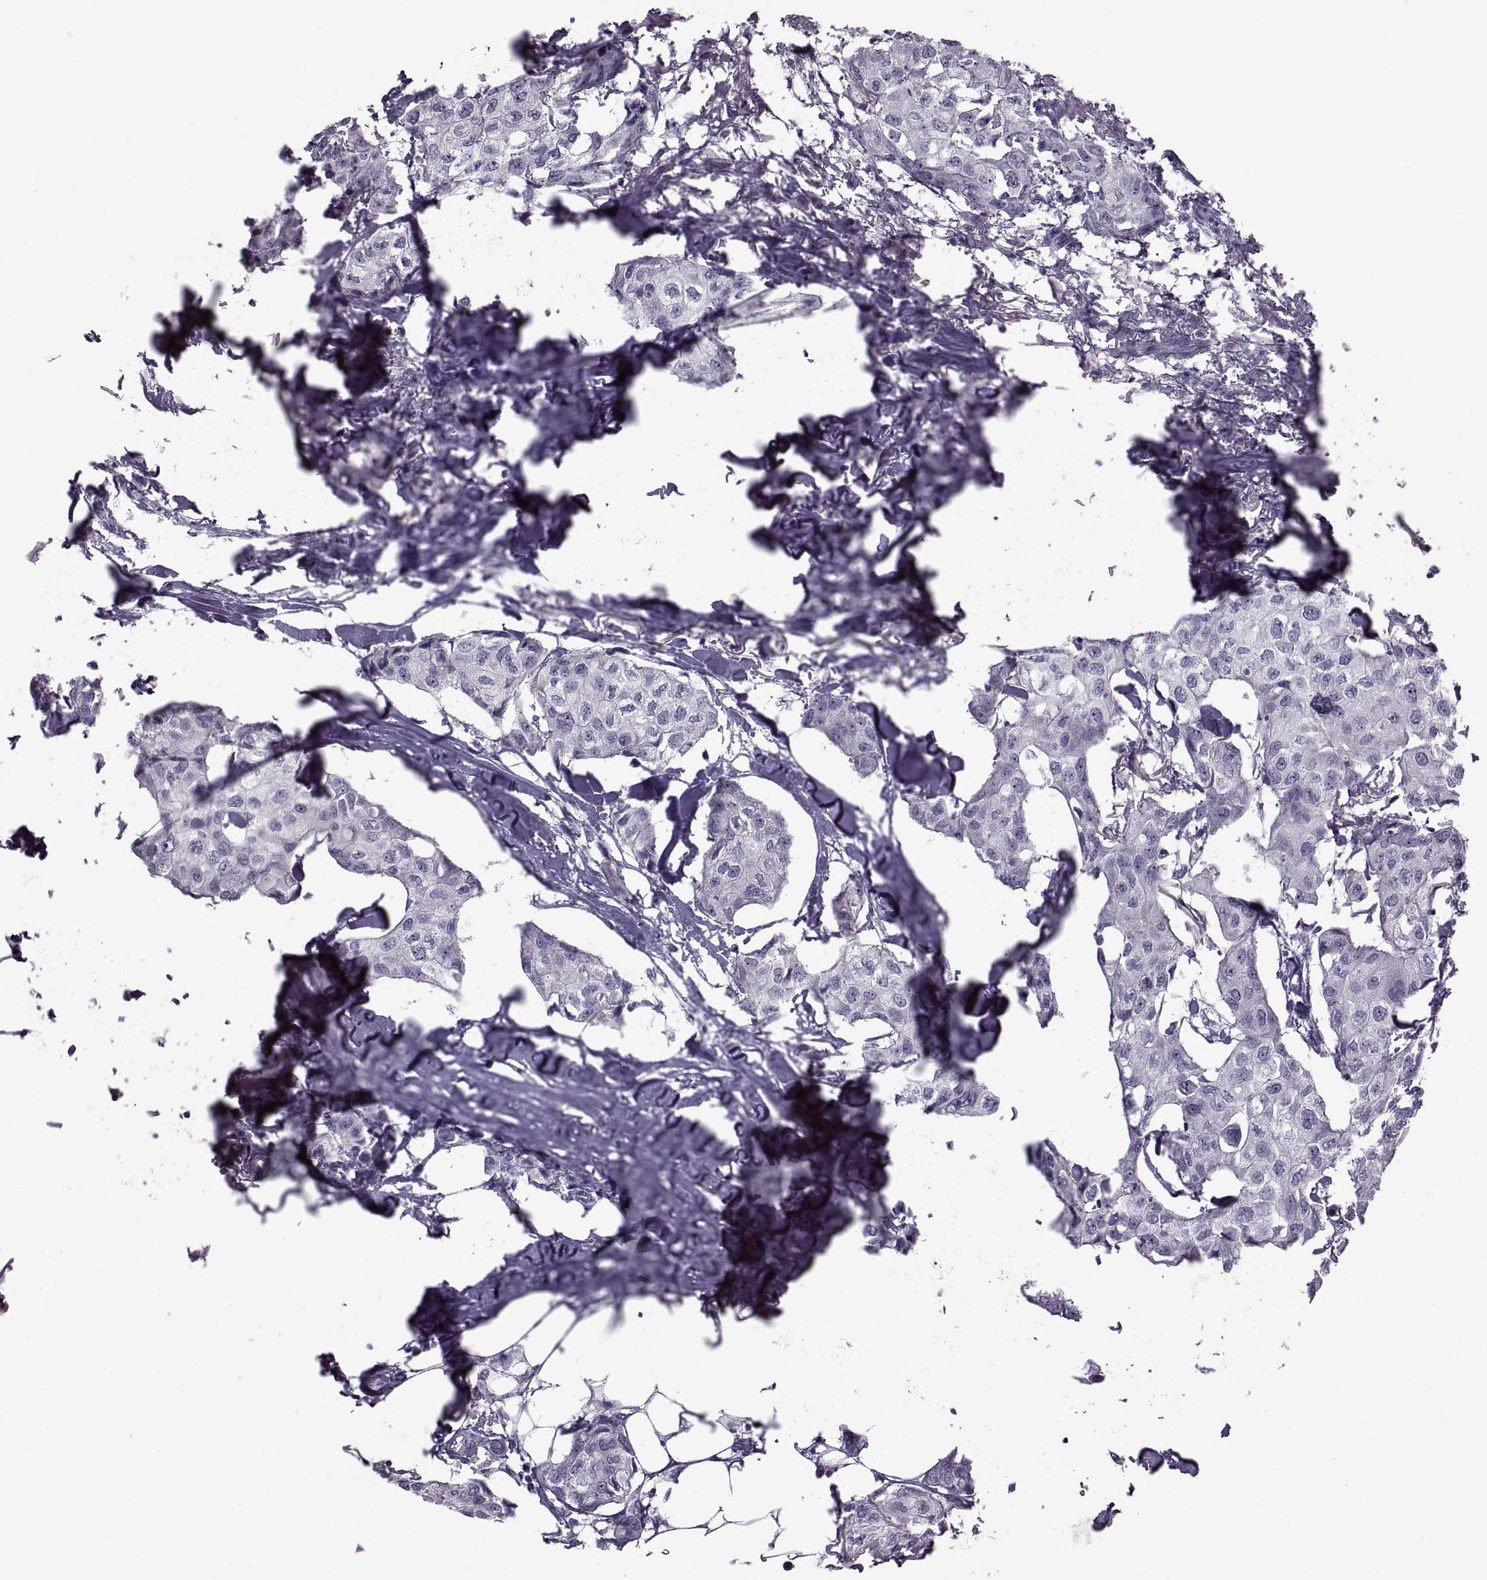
{"staining": {"intensity": "negative", "quantity": "none", "location": "none"}, "tissue": "breast cancer", "cell_type": "Tumor cells", "image_type": "cancer", "snomed": [{"axis": "morphology", "description": "Duct carcinoma"}, {"axis": "topography", "description": "Breast"}], "caption": "This is an immunohistochemistry photomicrograph of intraductal carcinoma (breast). There is no staining in tumor cells.", "gene": "RSPH6A", "patient": {"sex": "female", "age": 80}}